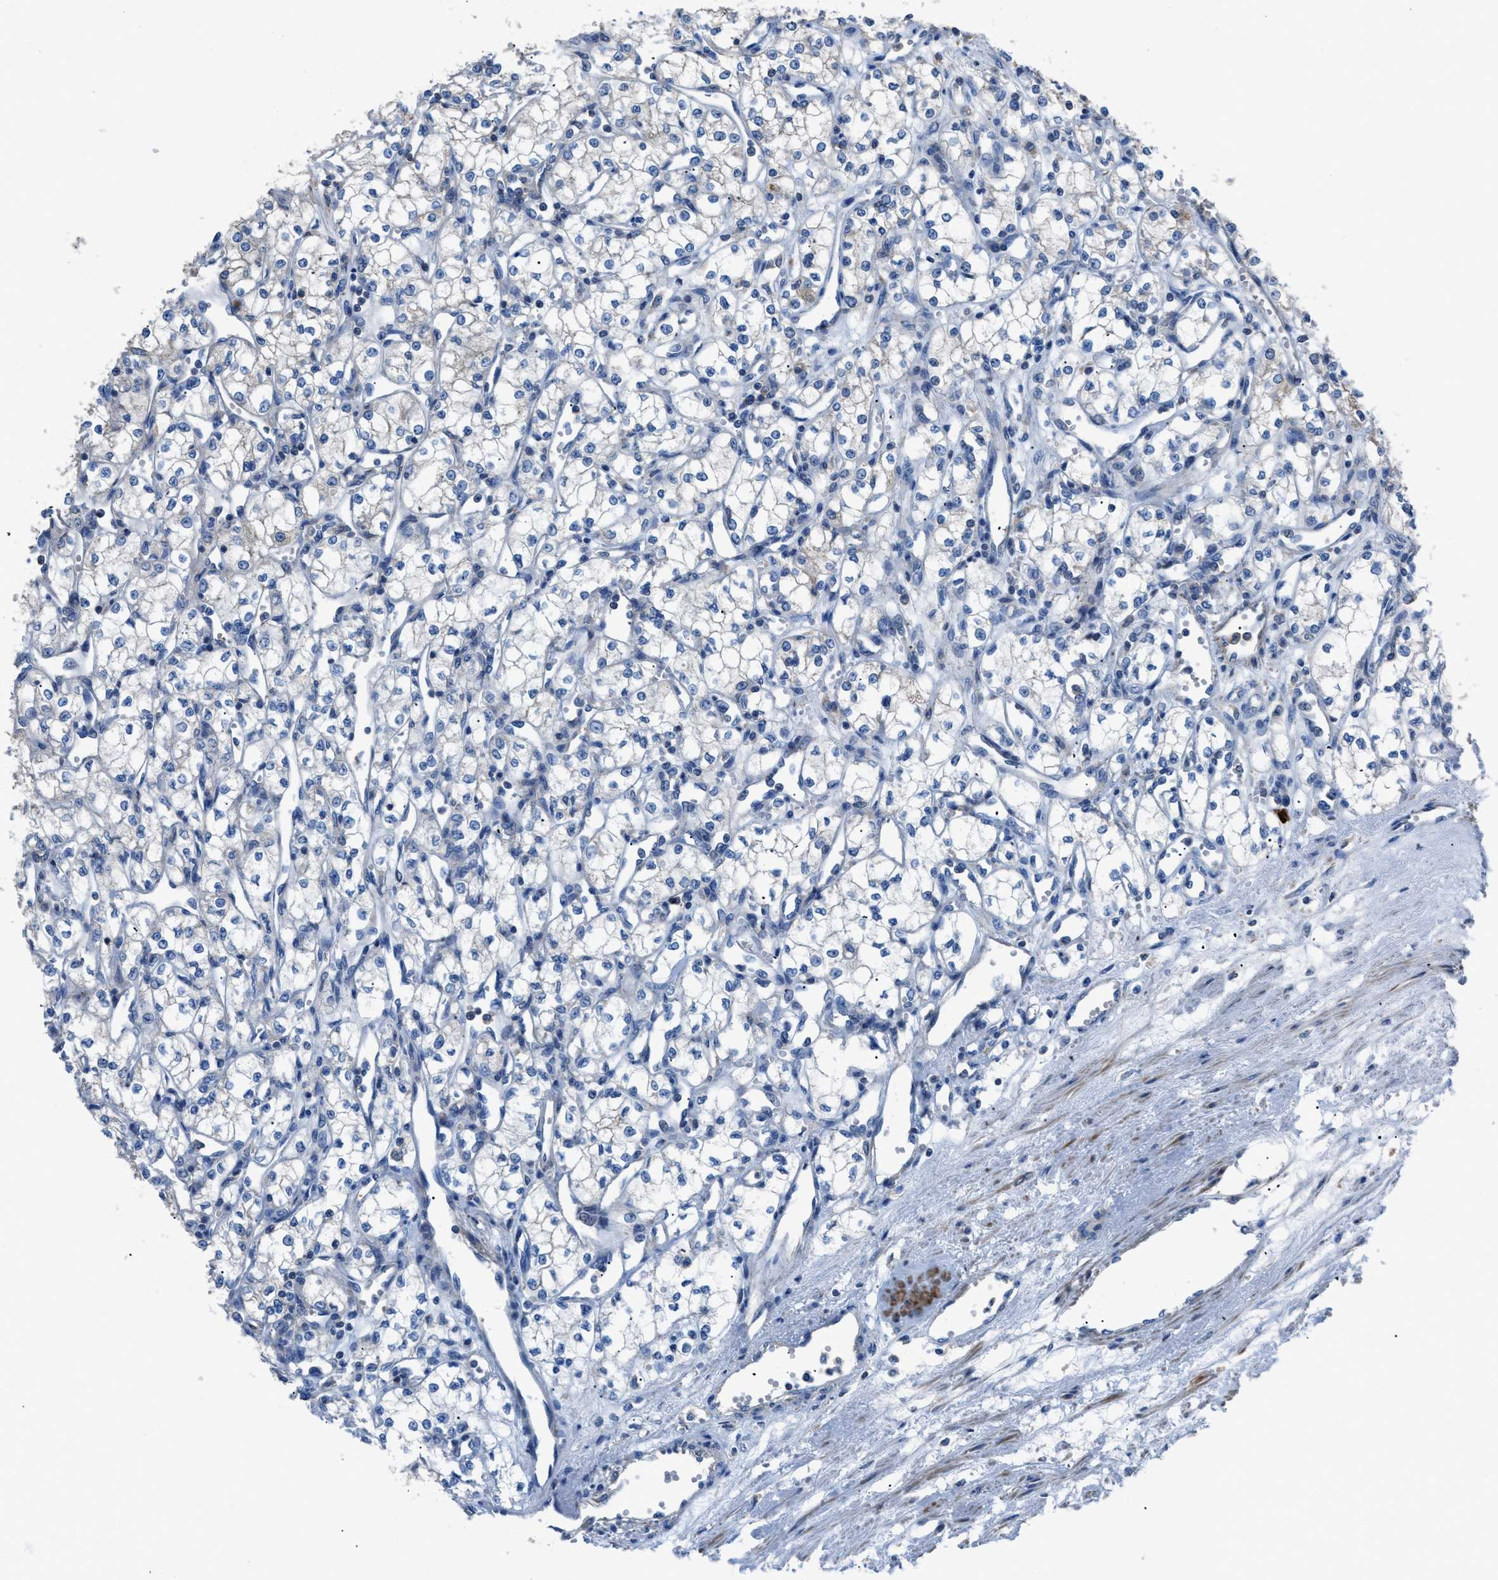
{"staining": {"intensity": "negative", "quantity": "none", "location": "none"}, "tissue": "renal cancer", "cell_type": "Tumor cells", "image_type": "cancer", "snomed": [{"axis": "morphology", "description": "Adenocarcinoma, NOS"}, {"axis": "topography", "description": "Kidney"}], "caption": "An image of human renal cancer (adenocarcinoma) is negative for staining in tumor cells. Brightfield microscopy of immunohistochemistry stained with DAB (3,3'-diaminobenzidine) (brown) and hematoxylin (blue), captured at high magnification.", "gene": "SGCZ", "patient": {"sex": "male", "age": 59}}